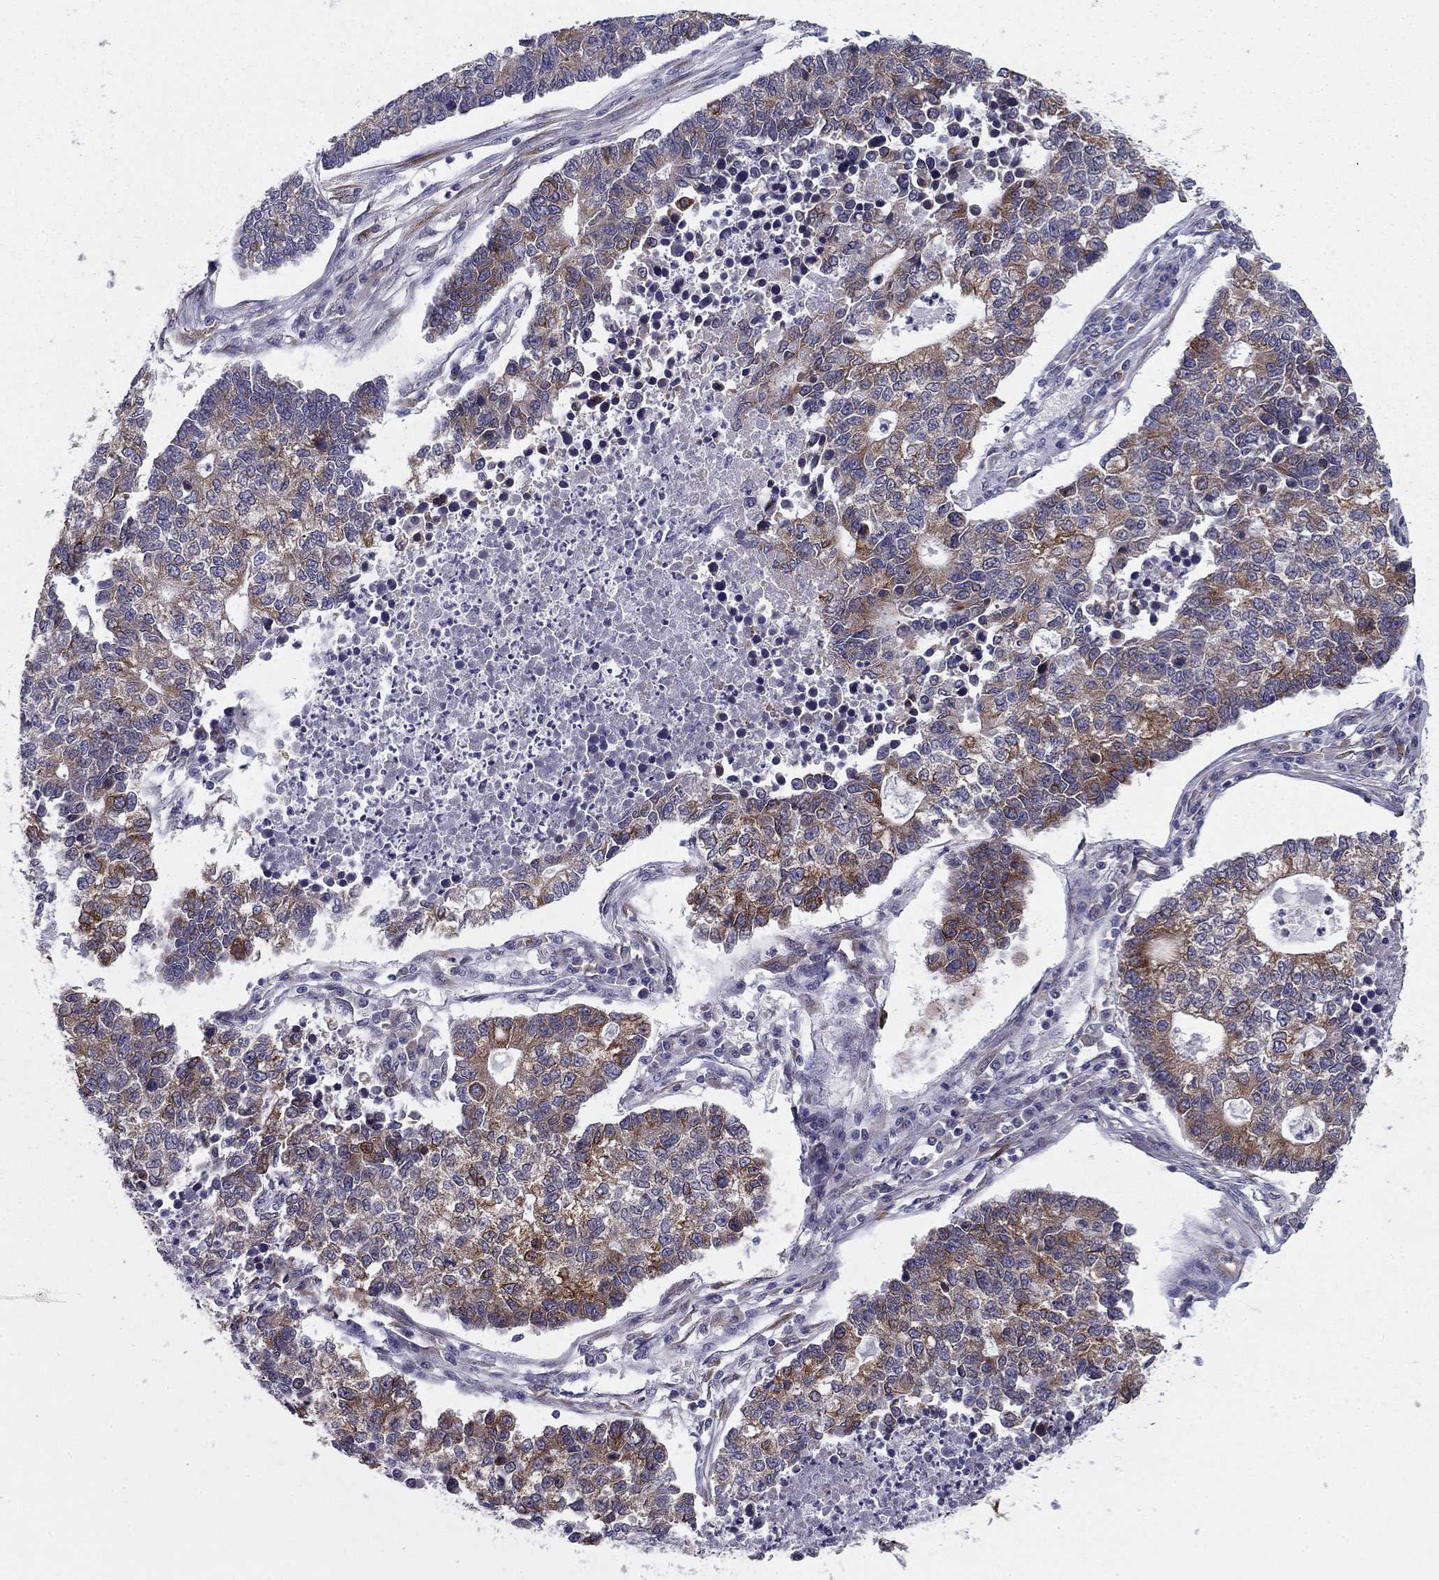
{"staining": {"intensity": "moderate", "quantity": "<25%", "location": "cytoplasmic/membranous"}, "tissue": "lung cancer", "cell_type": "Tumor cells", "image_type": "cancer", "snomed": [{"axis": "morphology", "description": "Adenocarcinoma, NOS"}, {"axis": "topography", "description": "Lung"}], "caption": "High-magnification brightfield microscopy of lung adenocarcinoma stained with DAB (3,3'-diaminobenzidine) (brown) and counterstained with hematoxylin (blue). tumor cells exhibit moderate cytoplasmic/membranous expression is identified in about<25% of cells.", "gene": "TMED3", "patient": {"sex": "male", "age": 57}}